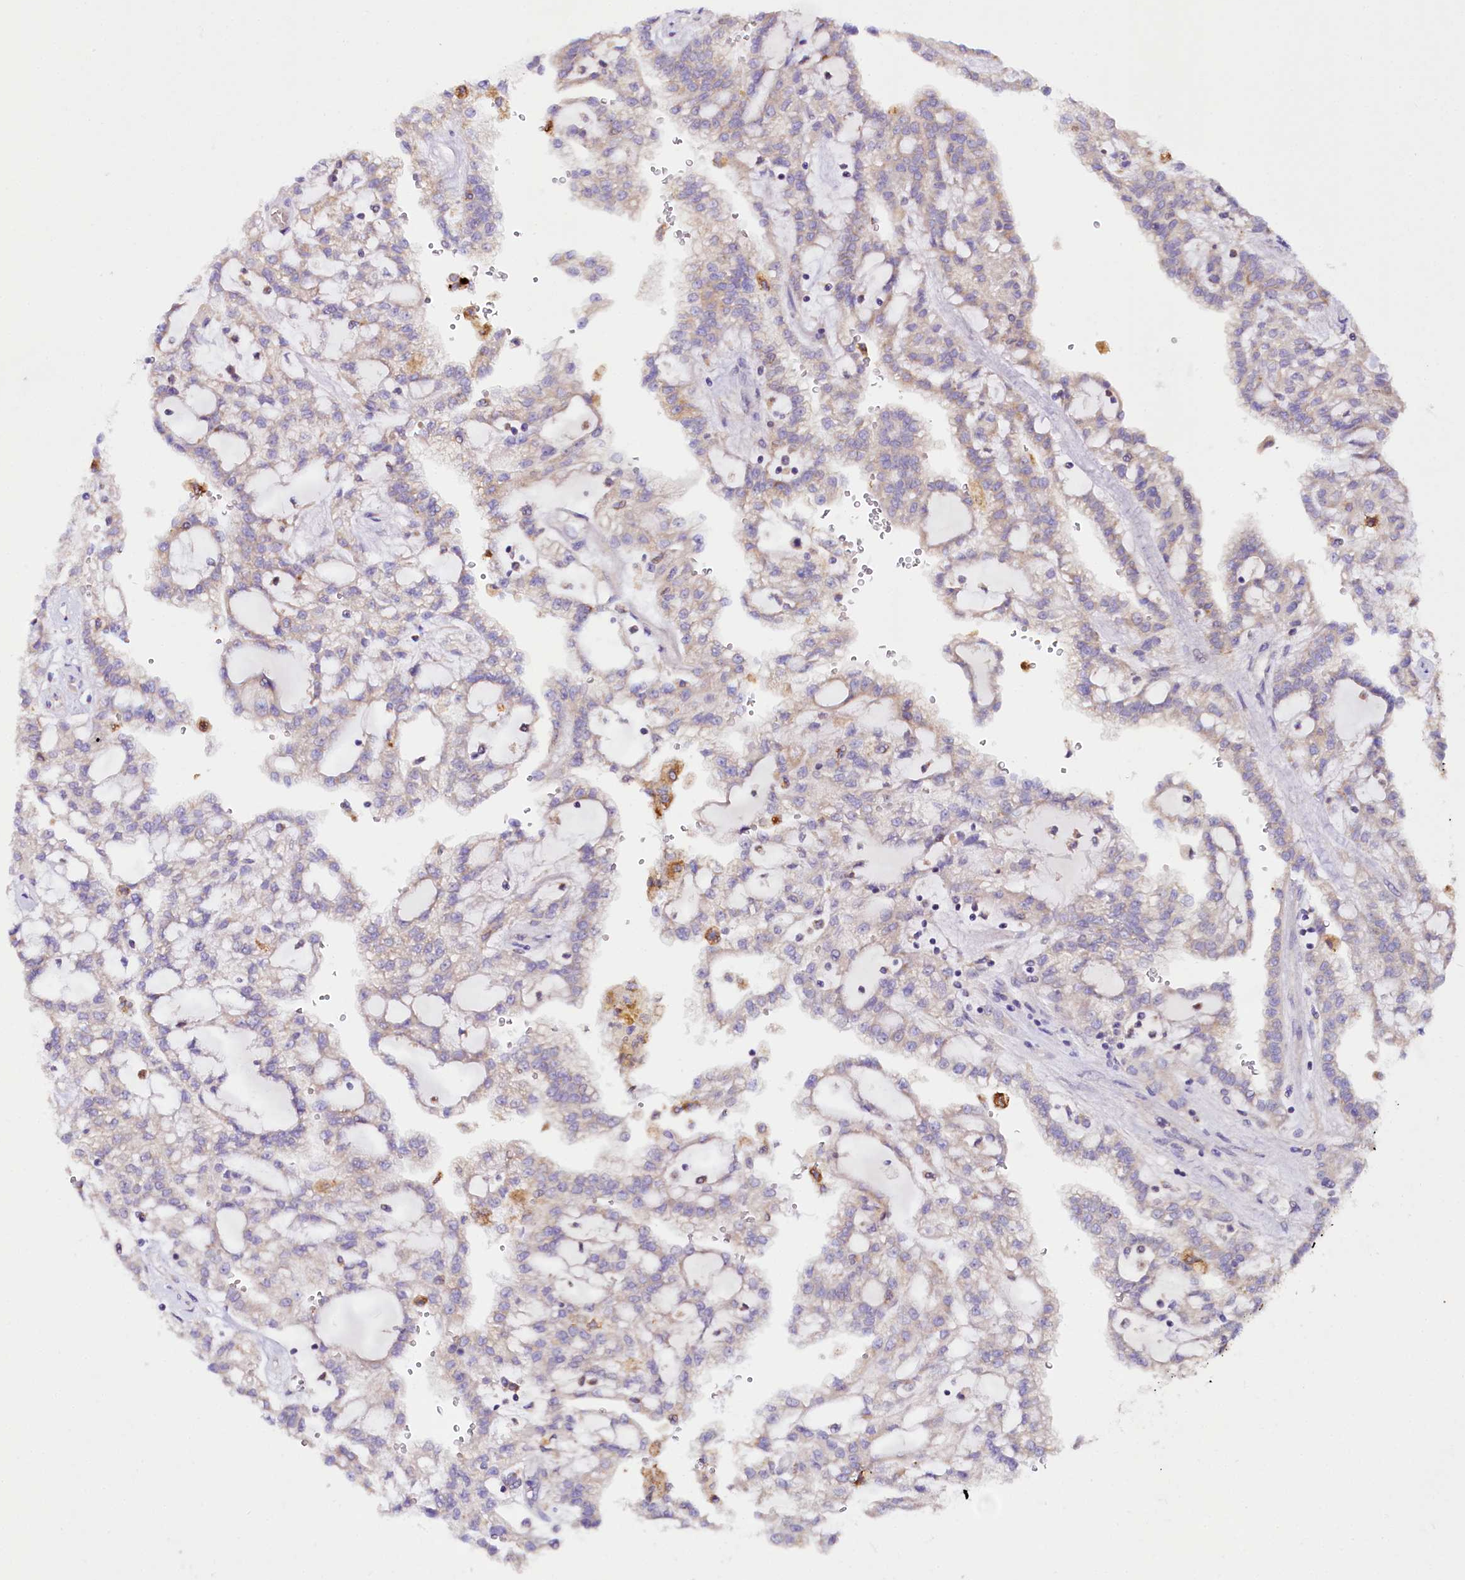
{"staining": {"intensity": "moderate", "quantity": "25%-75%", "location": "cytoplasmic/membranous"}, "tissue": "renal cancer", "cell_type": "Tumor cells", "image_type": "cancer", "snomed": [{"axis": "morphology", "description": "Adenocarcinoma, NOS"}, {"axis": "topography", "description": "Kidney"}], "caption": "Immunohistochemistry of renal adenocarcinoma exhibits medium levels of moderate cytoplasmic/membranous positivity in about 25%-75% of tumor cells. The staining was performed using DAB (3,3'-diaminobenzidine) to visualize the protein expression in brown, while the nuclei were stained in blue with hematoxylin (Magnification: 20x).", "gene": "SACM1L", "patient": {"sex": "male", "age": 63}}